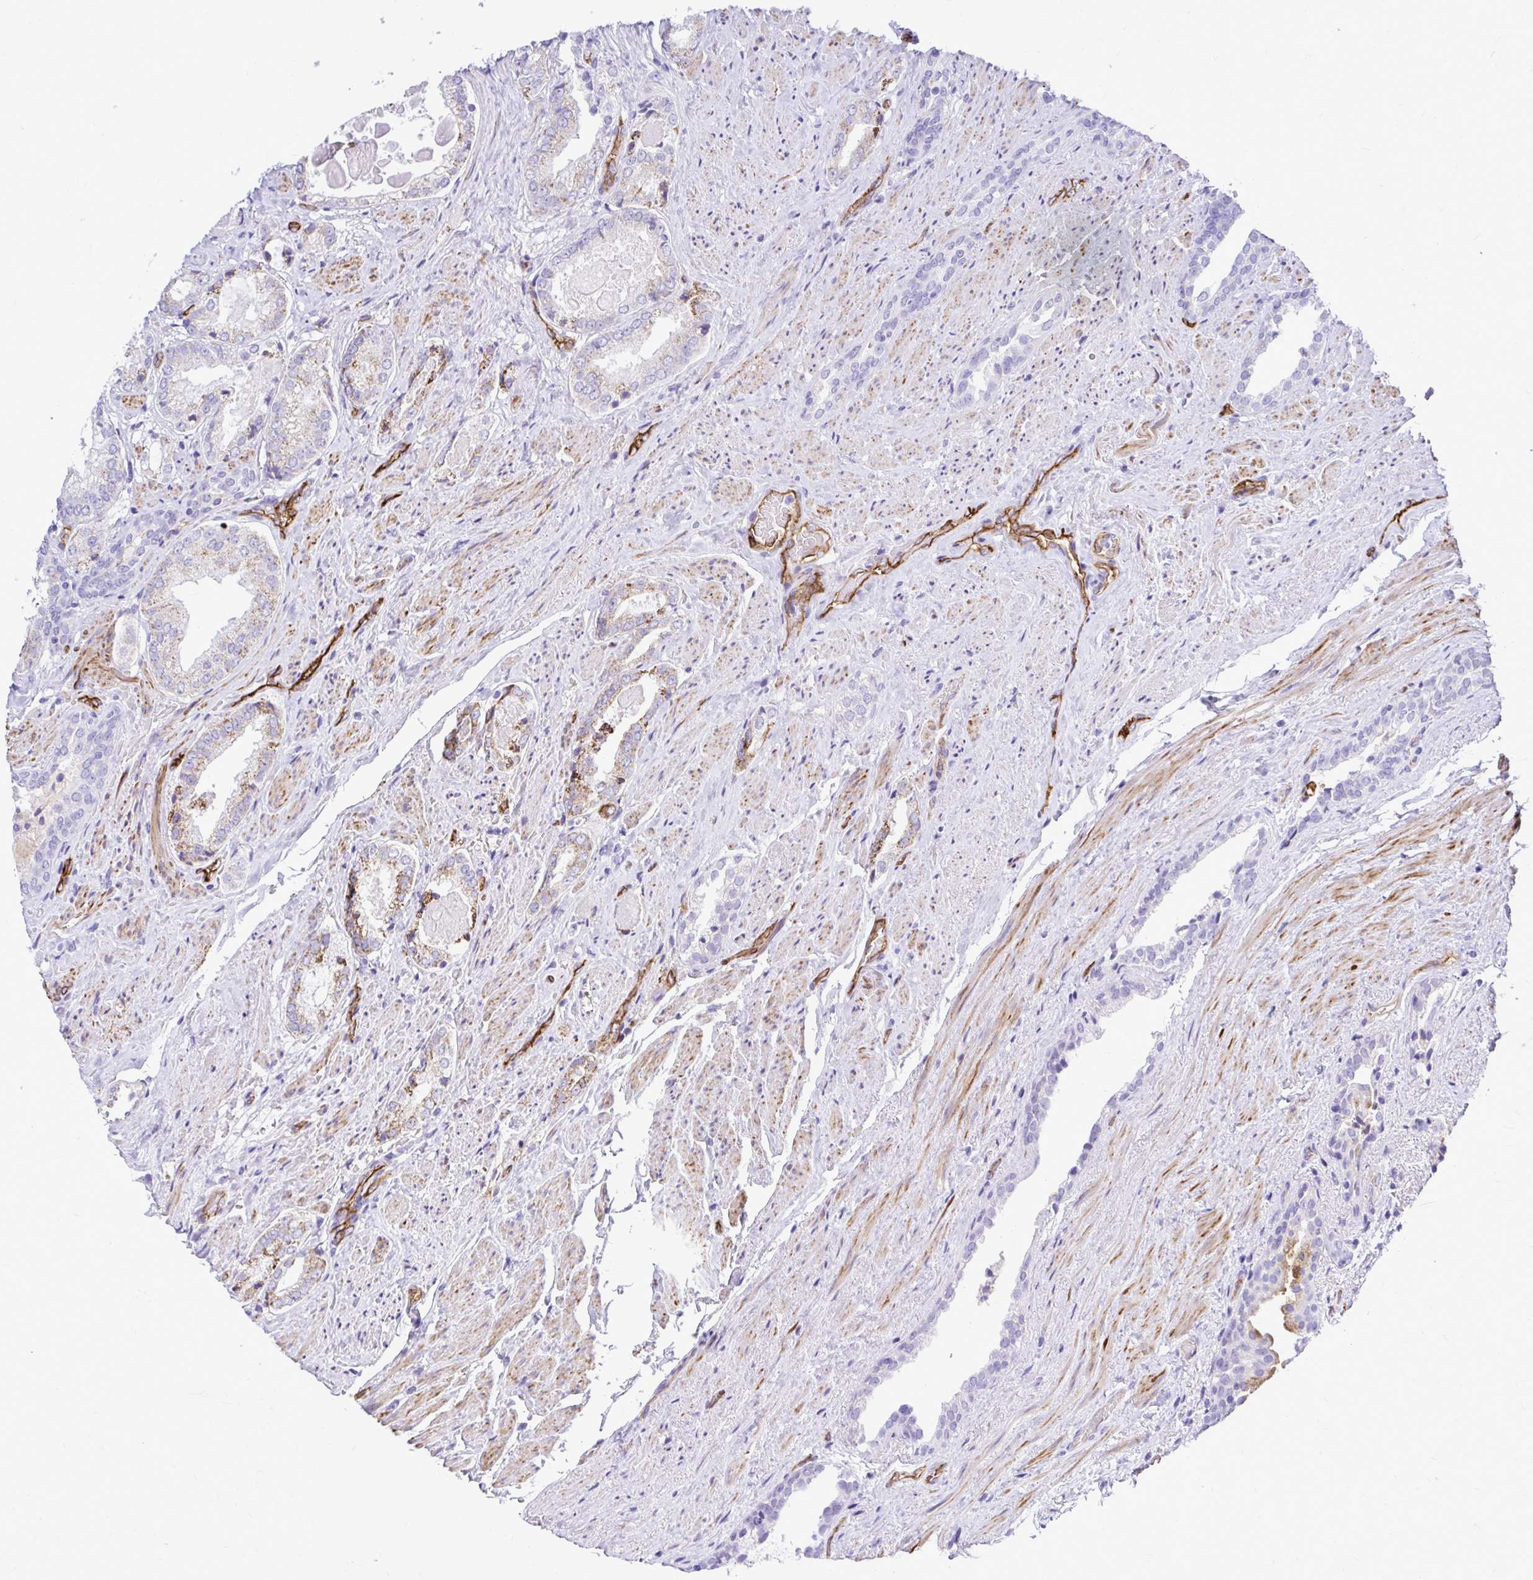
{"staining": {"intensity": "negative", "quantity": "none", "location": "none"}, "tissue": "prostate cancer", "cell_type": "Tumor cells", "image_type": "cancer", "snomed": [{"axis": "morphology", "description": "Adenocarcinoma, High grade"}, {"axis": "topography", "description": "Prostate"}], "caption": "High magnification brightfield microscopy of prostate cancer stained with DAB (3,3'-diaminobenzidine) (brown) and counterstained with hematoxylin (blue): tumor cells show no significant positivity.", "gene": "ABCG2", "patient": {"sex": "male", "age": 65}}